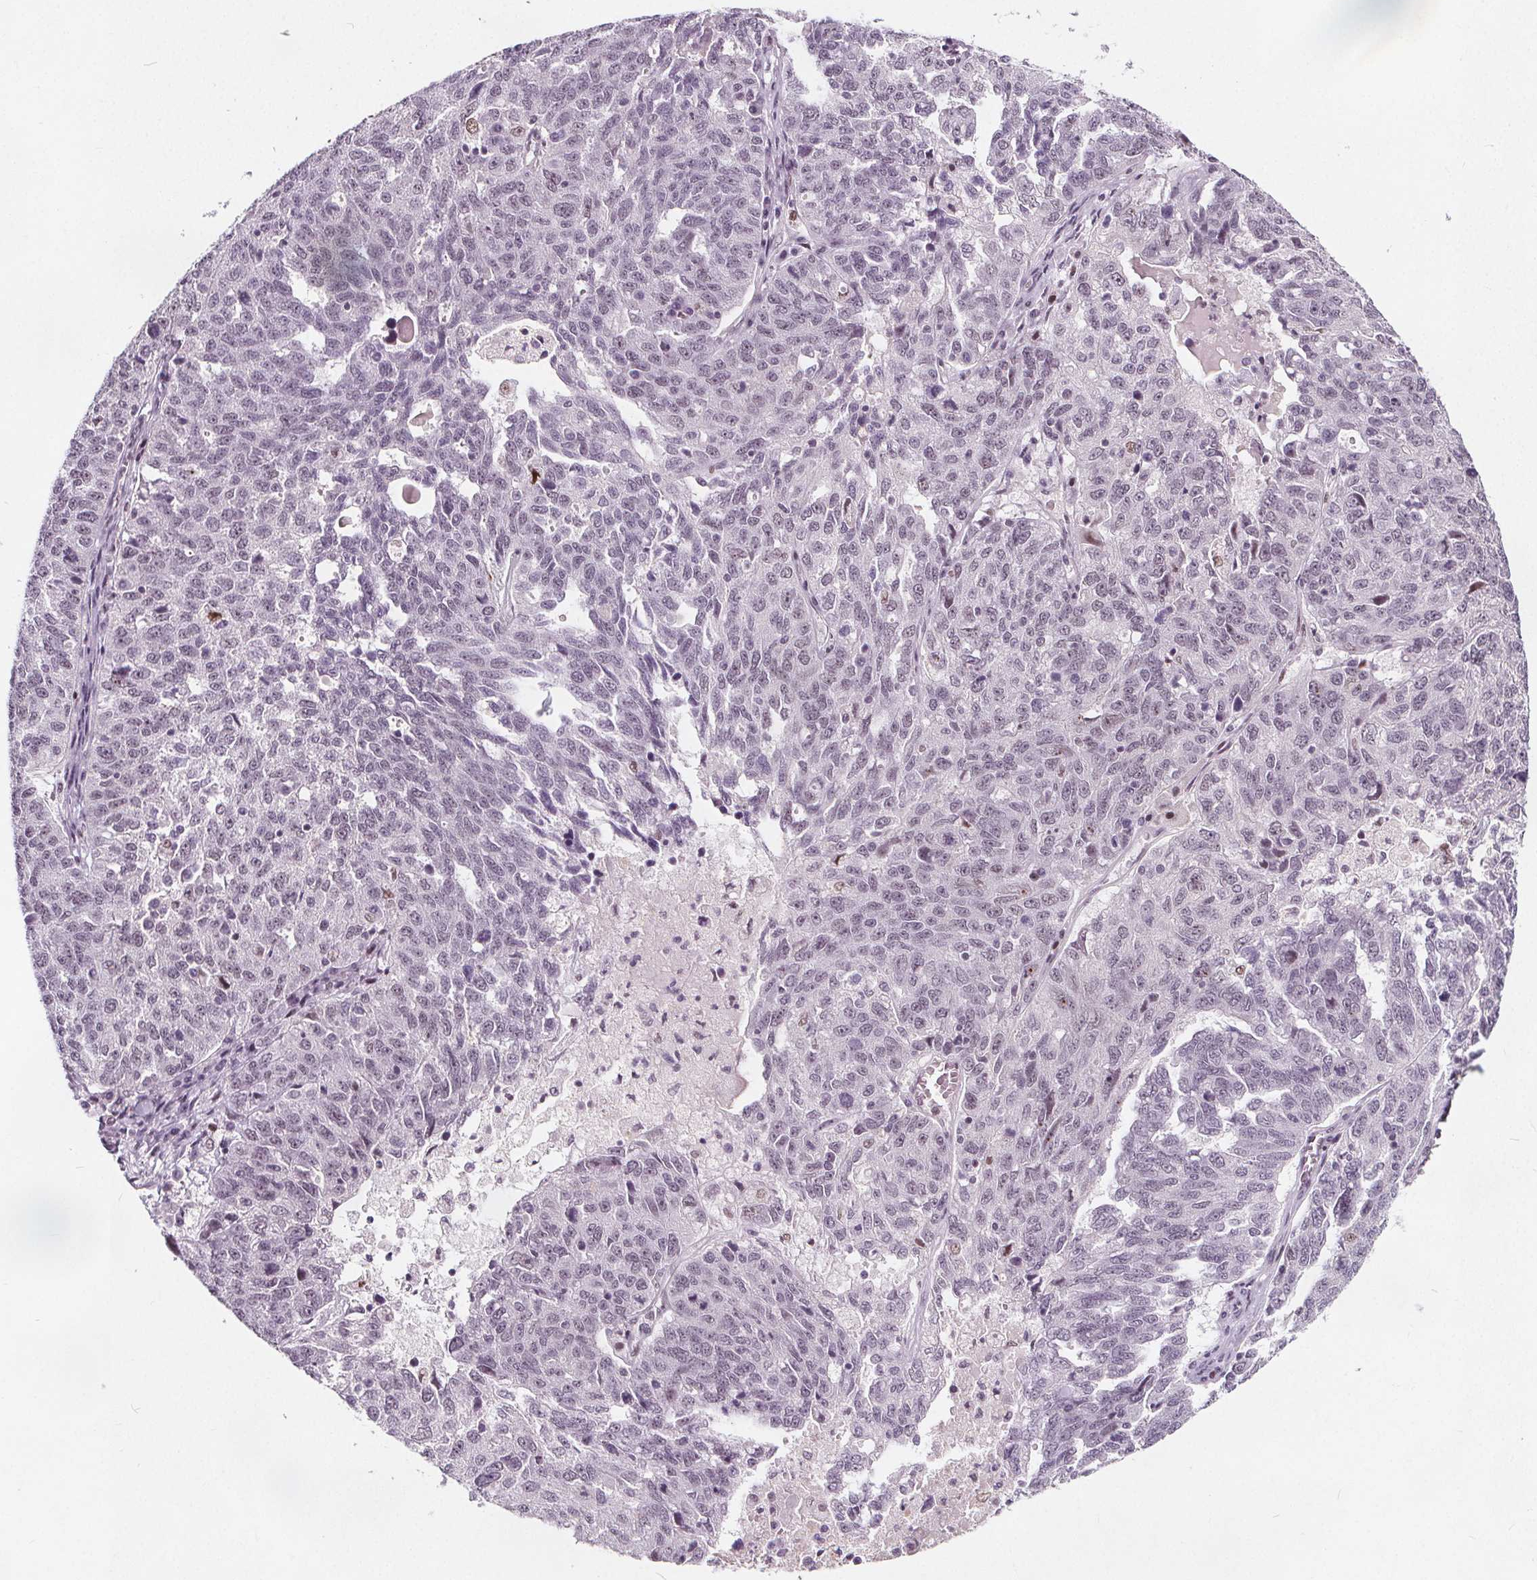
{"staining": {"intensity": "negative", "quantity": "none", "location": "none"}, "tissue": "ovarian cancer", "cell_type": "Tumor cells", "image_type": "cancer", "snomed": [{"axis": "morphology", "description": "Cystadenocarcinoma, serous, NOS"}, {"axis": "topography", "description": "Ovary"}], "caption": "A high-resolution image shows immunohistochemistry (IHC) staining of serous cystadenocarcinoma (ovarian), which demonstrates no significant staining in tumor cells.", "gene": "TAF6L", "patient": {"sex": "female", "age": 71}}